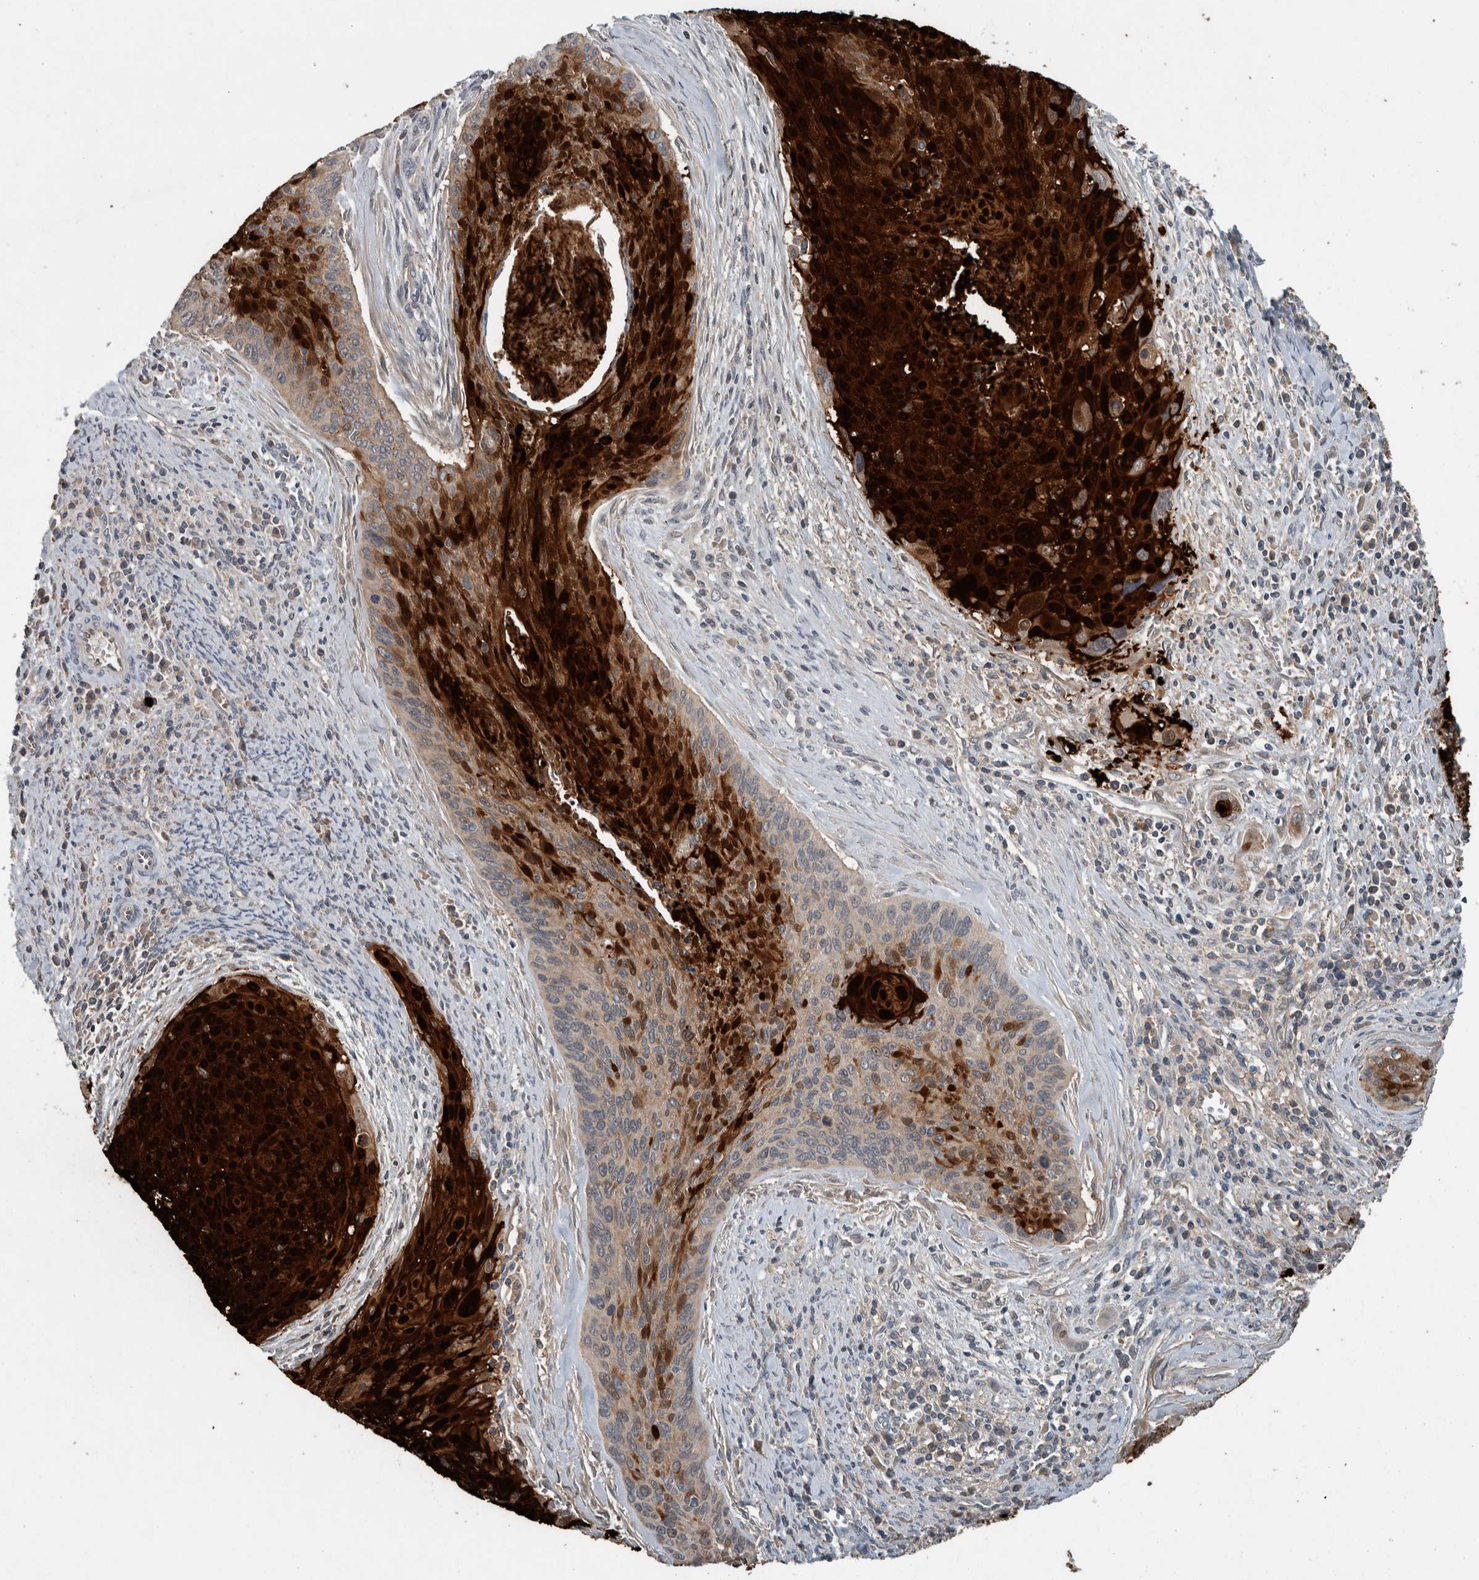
{"staining": {"intensity": "strong", "quantity": ">75%", "location": "cytoplasmic/membranous,nuclear"}, "tissue": "cervical cancer", "cell_type": "Tumor cells", "image_type": "cancer", "snomed": [{"axis": "morphology", "description": "Squamous cell carcinoma, NOS"}, {"axis": "topography", "description": "Cervix"}], "caption": "Protein expression analysis of cervical cancer (squamous cell carcinoma) reveals strong cytoplasmic/membranous and nuclear expression in about >75% of tumor cells. Immunohistochemistry stains the protein of interest in brown and the nuclei are stained blue.", "gene": "KNTC1", "patient": {"sex": "female", "age": 55}}